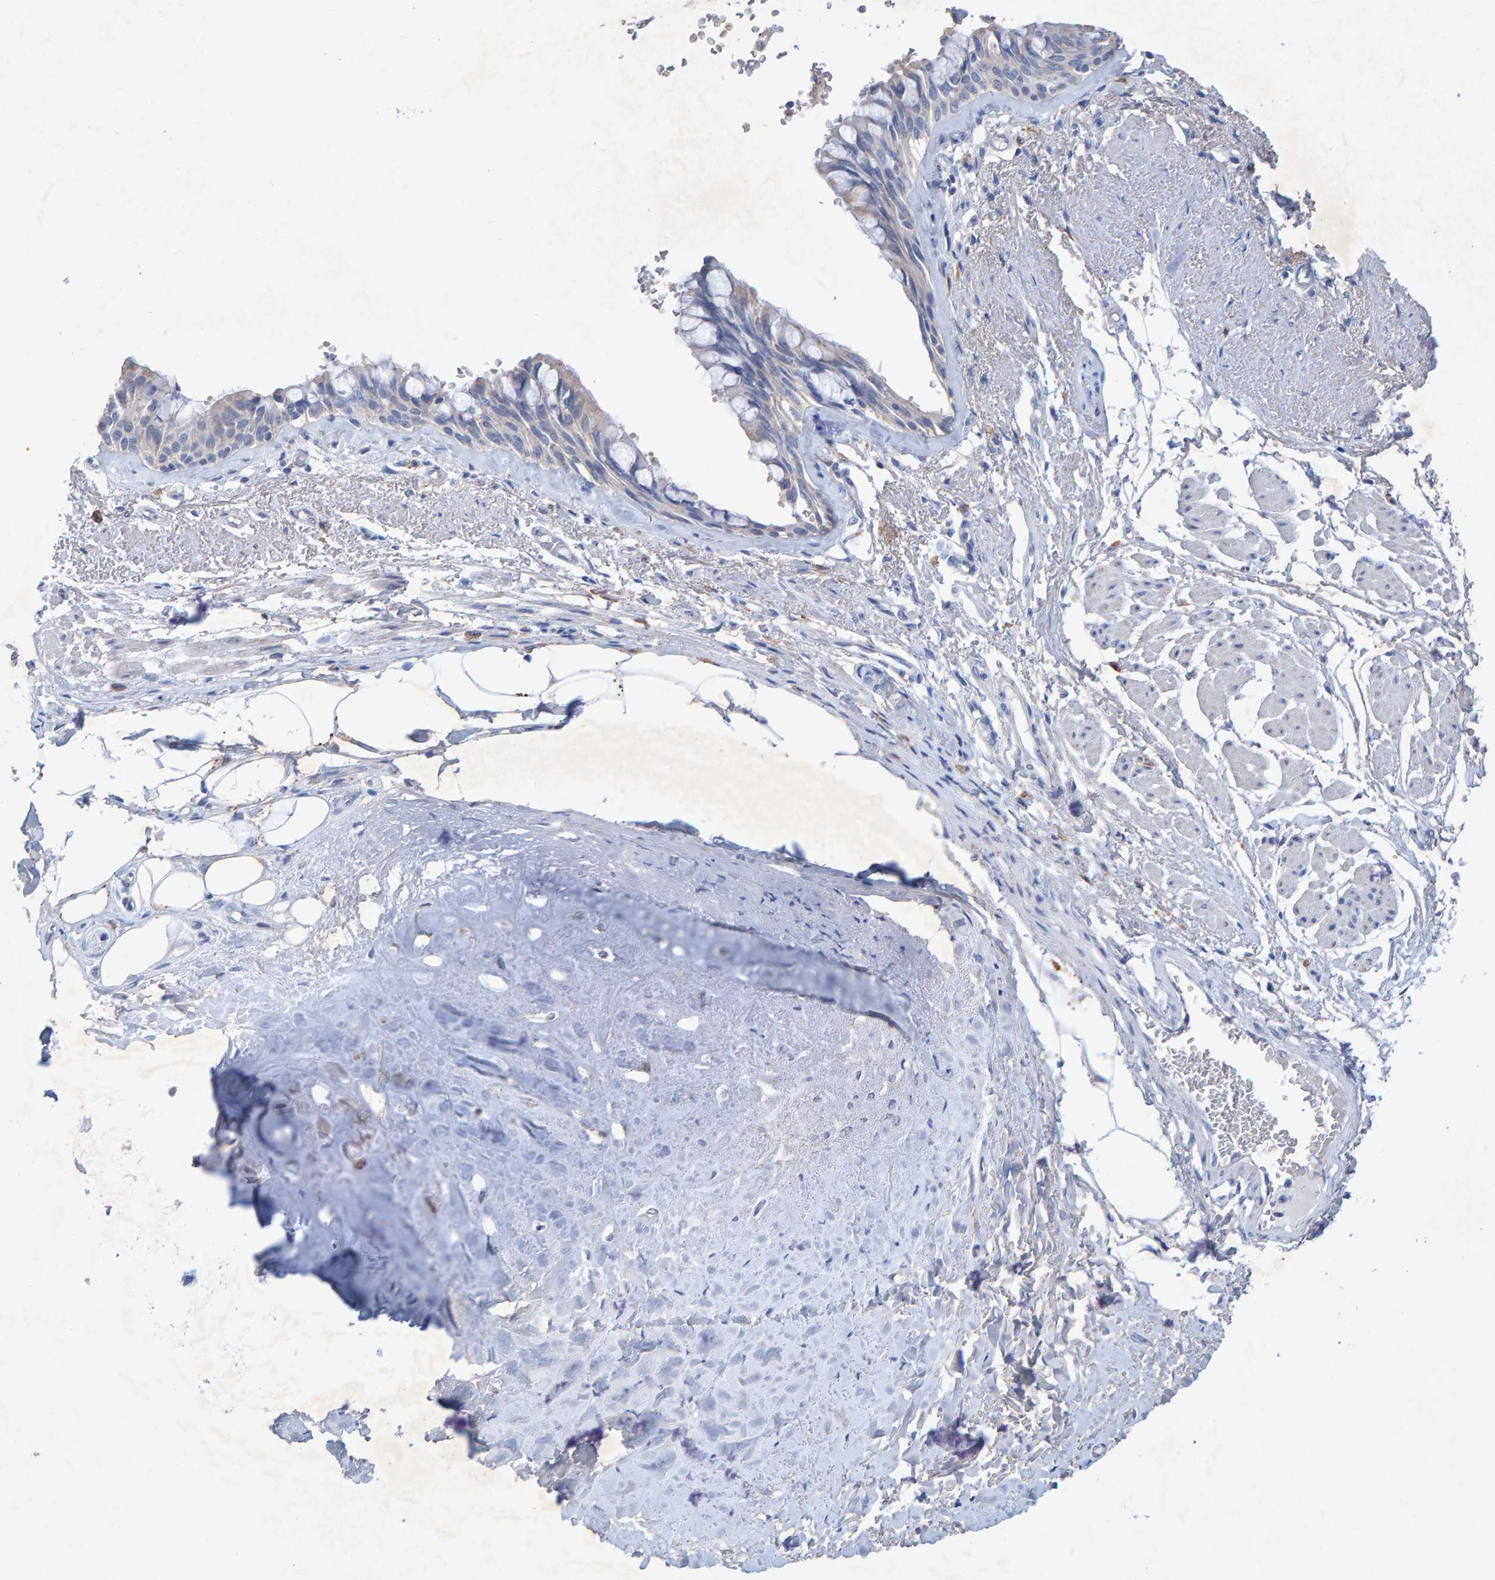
{"staining": {"intensity": "negative", "quantity": "none", "location": "none"}, "tissue": "bronchus", "cell_type": "Respiratory epithelial cells", "image_type": "normal", "snomed": [{"axis": "morphology", "description": "Normal tissue, NOS"}, {"axis": "topography", "description": "Bronchus"}], "caption": "This micrograph is of unremarkable bronchus stained with immunohistochemistry to label a protein in brown with the nuclei are counter-stained blue. There is no positivity in respiratory epithelial cells. The staining is performed using DAB (3,3'-diaminobenzidine) brown chromogen with nuclei counter-stained in using hematoxylin.", "gene": "CTH", "patient": {"sex": "male", "age": 66}}